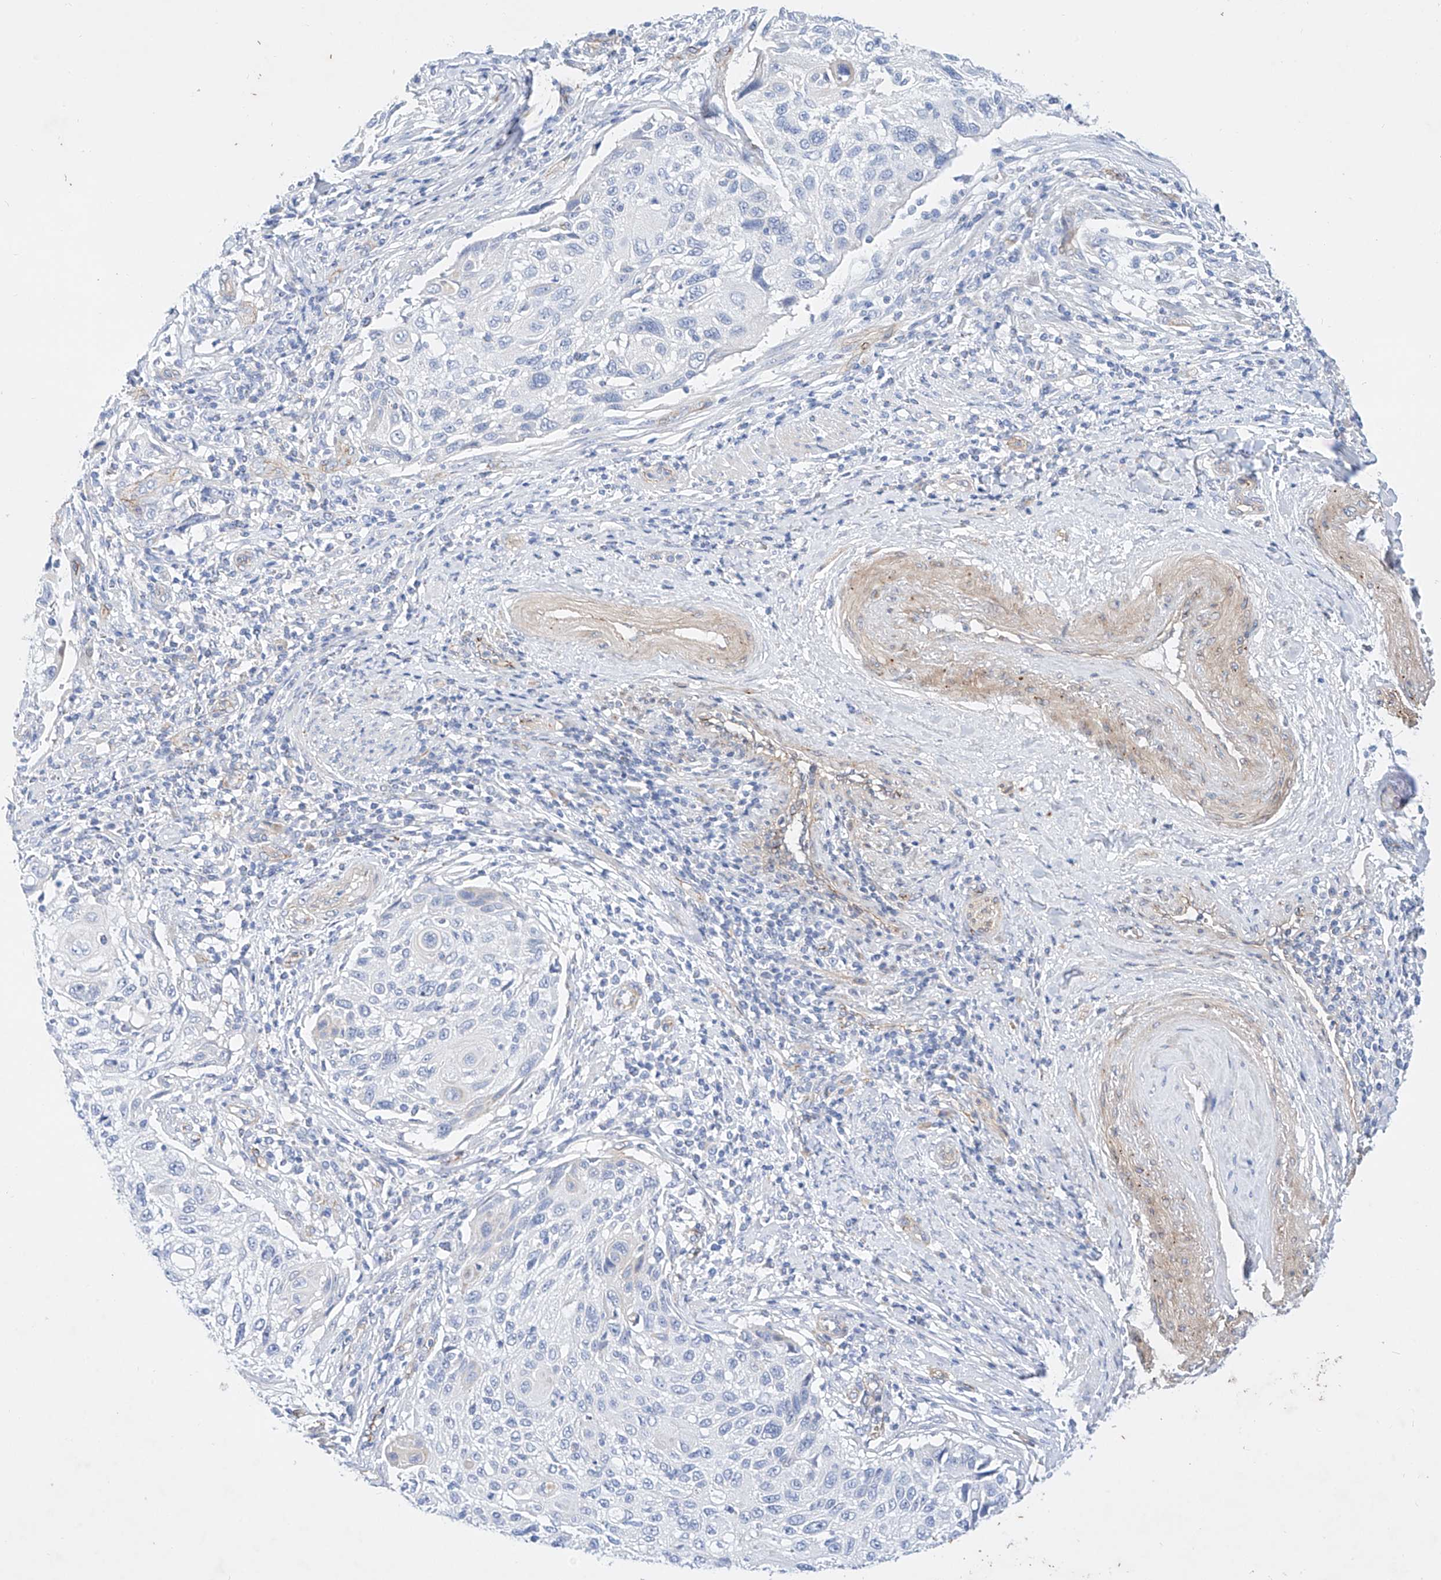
{"staining": {"intensity": "negative", "quantity": "none", "location": "none"}, "tissue": "cervical cancer", "cell_type": "Tumor cells", "image_type": "cancer", "snomed": [{"axis": "morphology", "description": "Squamous cell carcinoma, NOS"}, {"axis": "topography", "description": "Cervix"}], "caption": "Immunohistochemistry photomicrograph of cervical cancer (squamous cell carcinoma) stained for a protein (brown), which reveals no staining in tumor cells.", "gene": "SBSPON", "patient": {"sex": "female", "age": 70}}